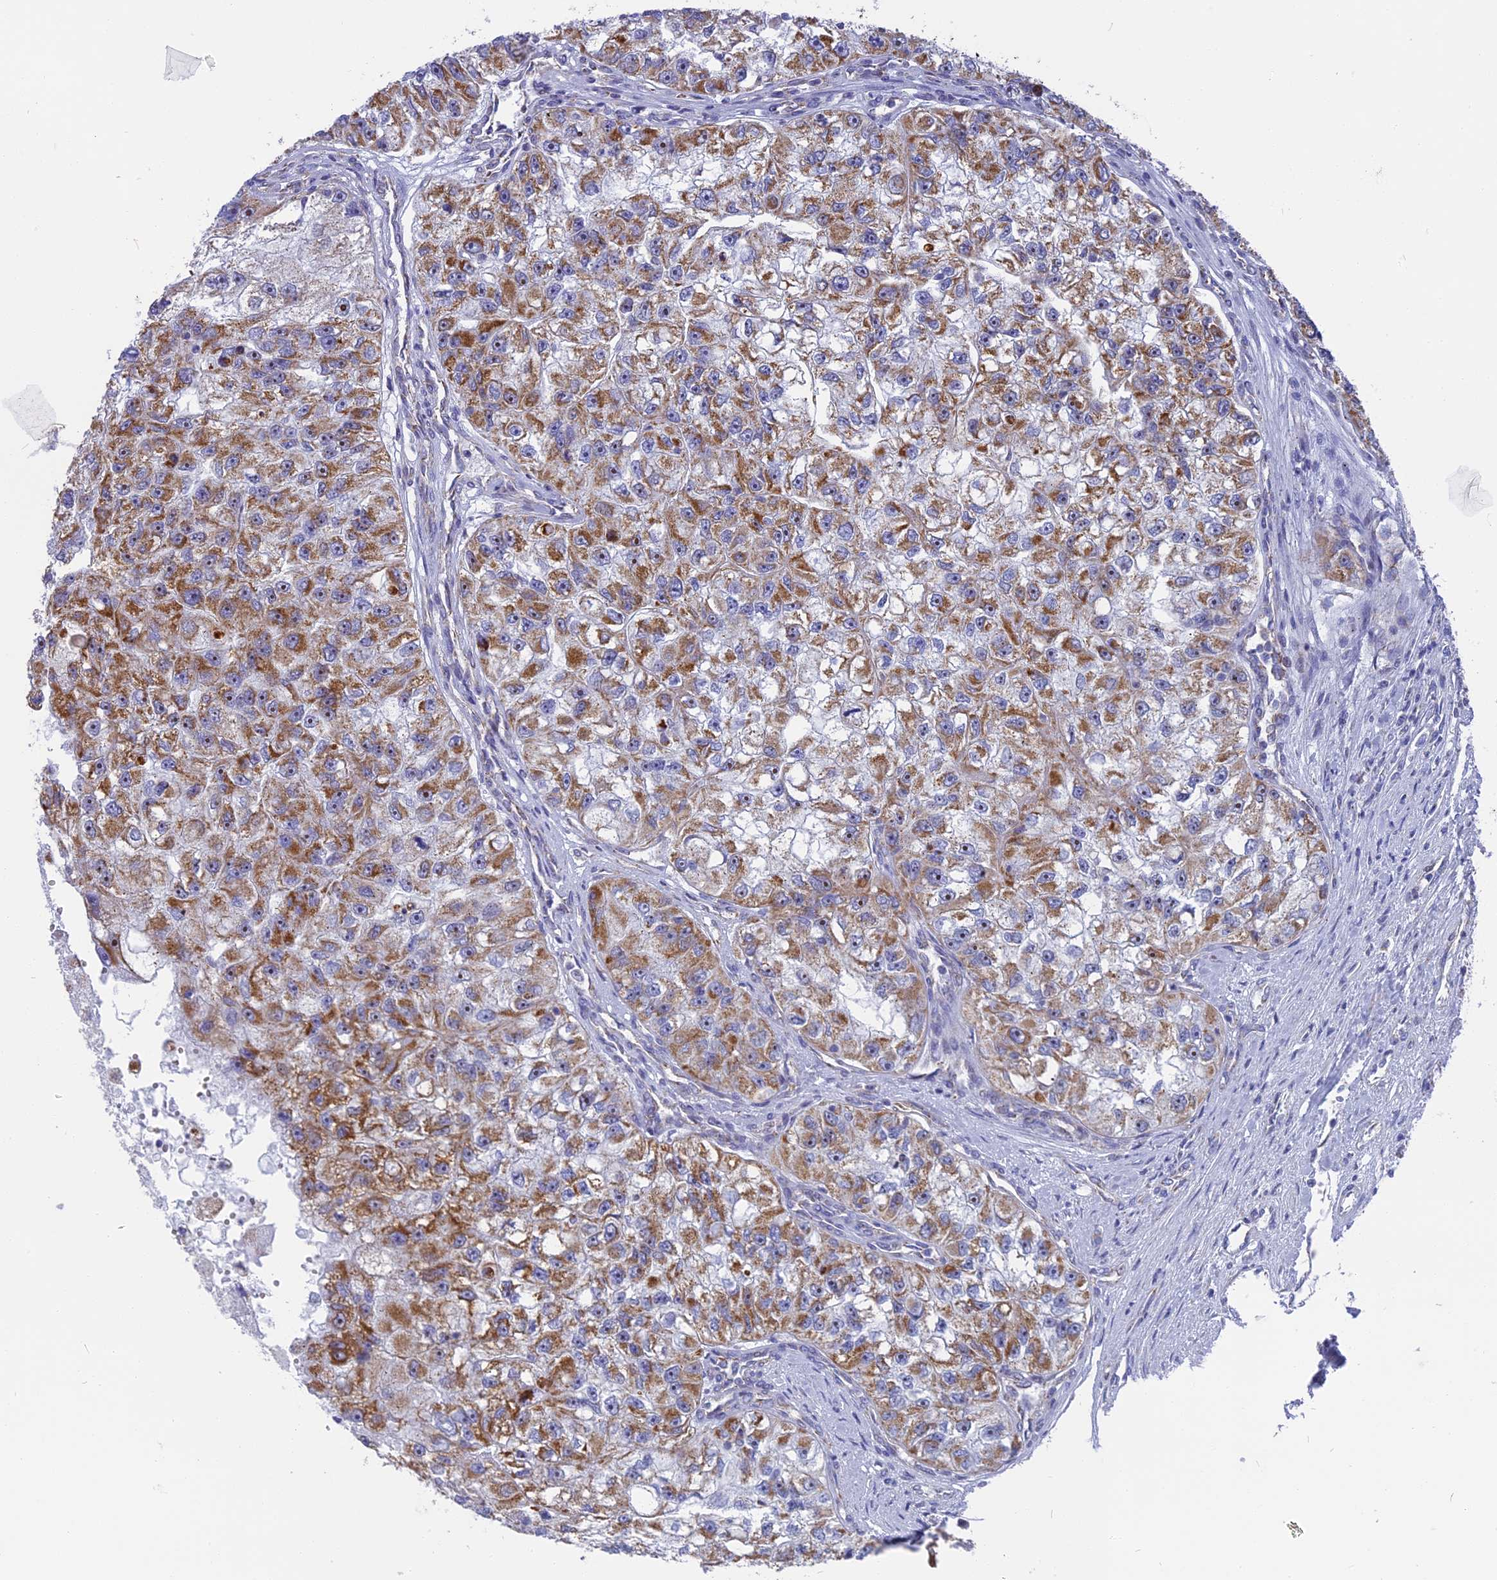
{"staining": {"intensity": "moderate", "quantity": ">75%", "location": "cytoplasmic/membranous"}, "tissue": "renal cancer", "cell_type": "Tumor cells", "image_type": "cancer", "snomed": [{"axis": "morphology", "description": "Adenocarcinoma, NOS"}, {"axis": "topography", "description": "Kidney"}], "caption": "Tumor cells demonstrate medium levels of moderate cytoplasmic/membranous expression in approximately >75% of cells in renal adenocarcinoma.", "gene": "DTWD1", "patient": {"sex": "male", "age": 63}}